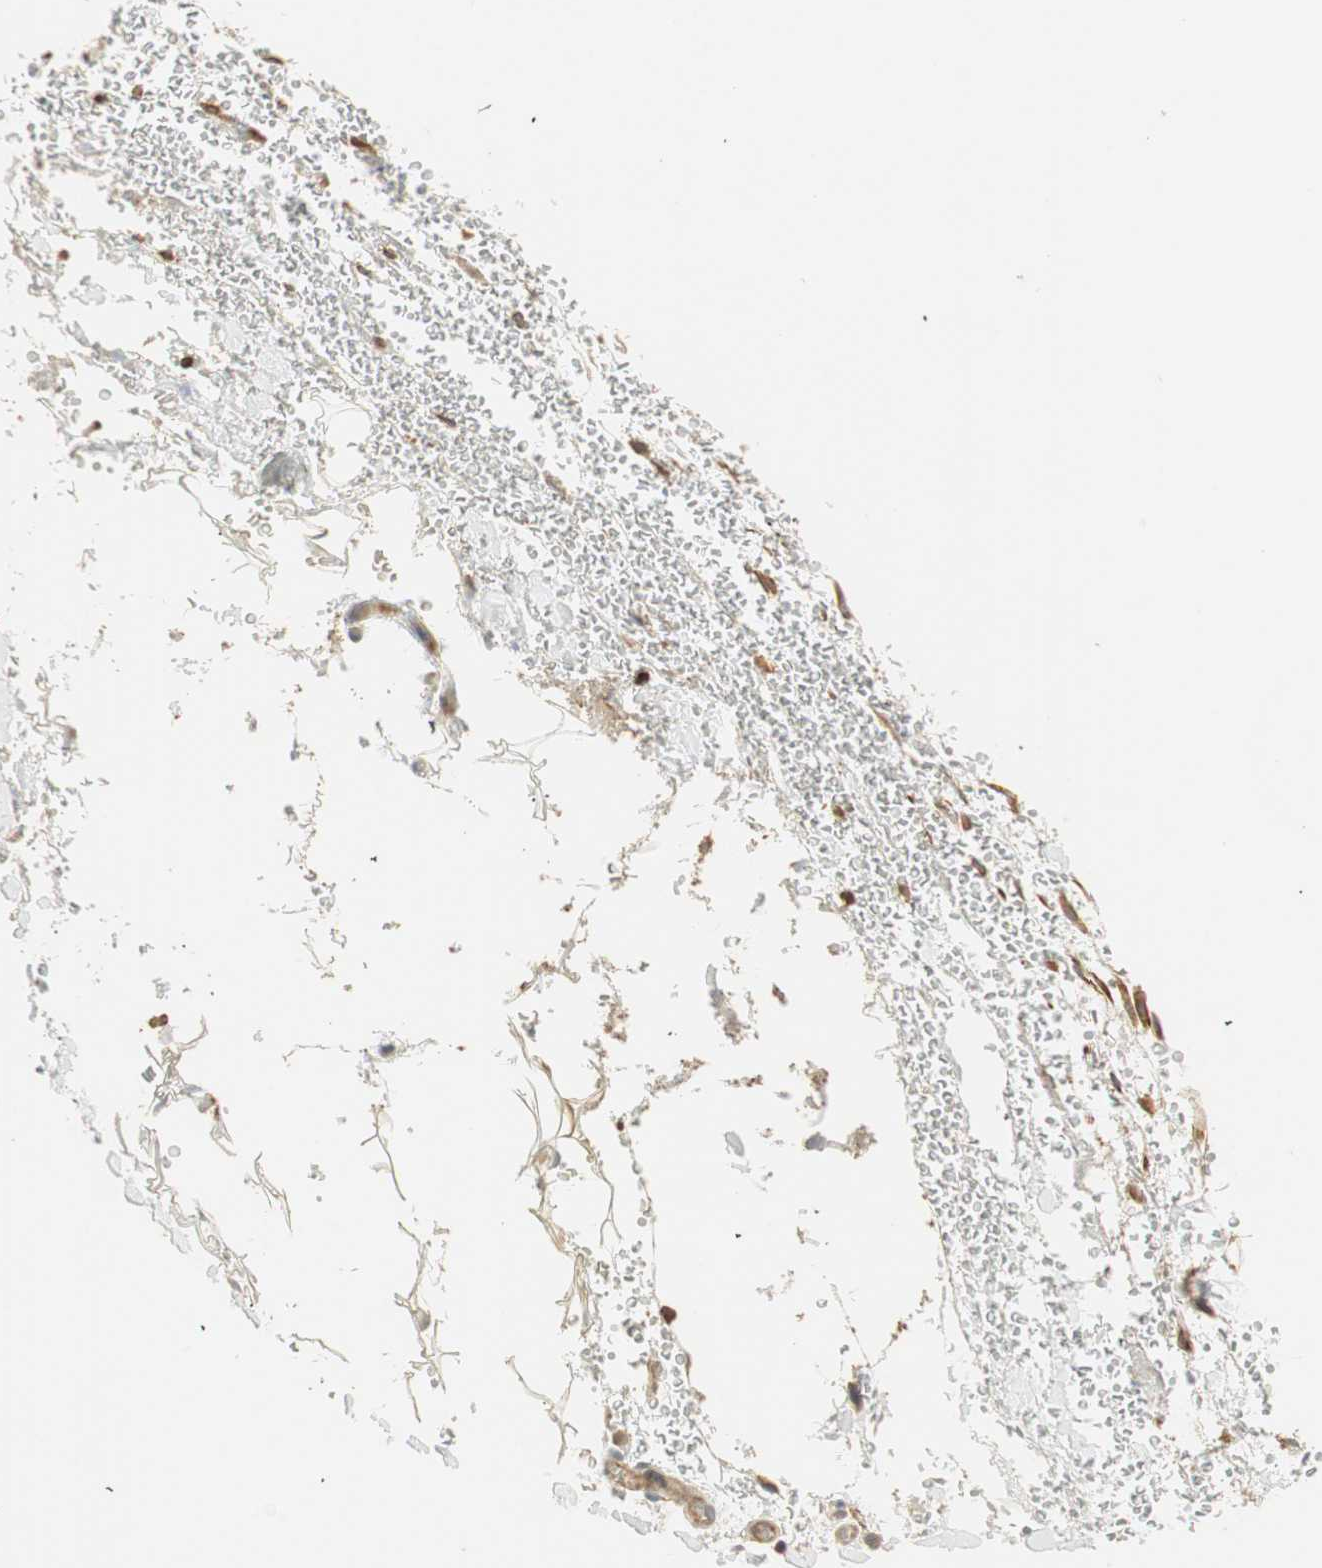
{"staining": {"intensity": "weak", "quantity": ">75%", "location": "cytoplasmic/membranous"}, "tissue": "adipose tissue", "cell_type": "Adipocytes", "image_type": "normal", "snomed": [{"axis": "morphology", "description": "Normal tissue, NOS"}, {"axis": "morphology", "description": "Inflammation, NOS"}, {"axis": "topography", "description": "Breast"}], "caption": "A brown stain highlights weak cytoplasmic/membranous expression of a protein in adipocytes of benign human adipose tissue.", "gene": "CRLF3", "patient": {"sex": "female", "age": 65}}